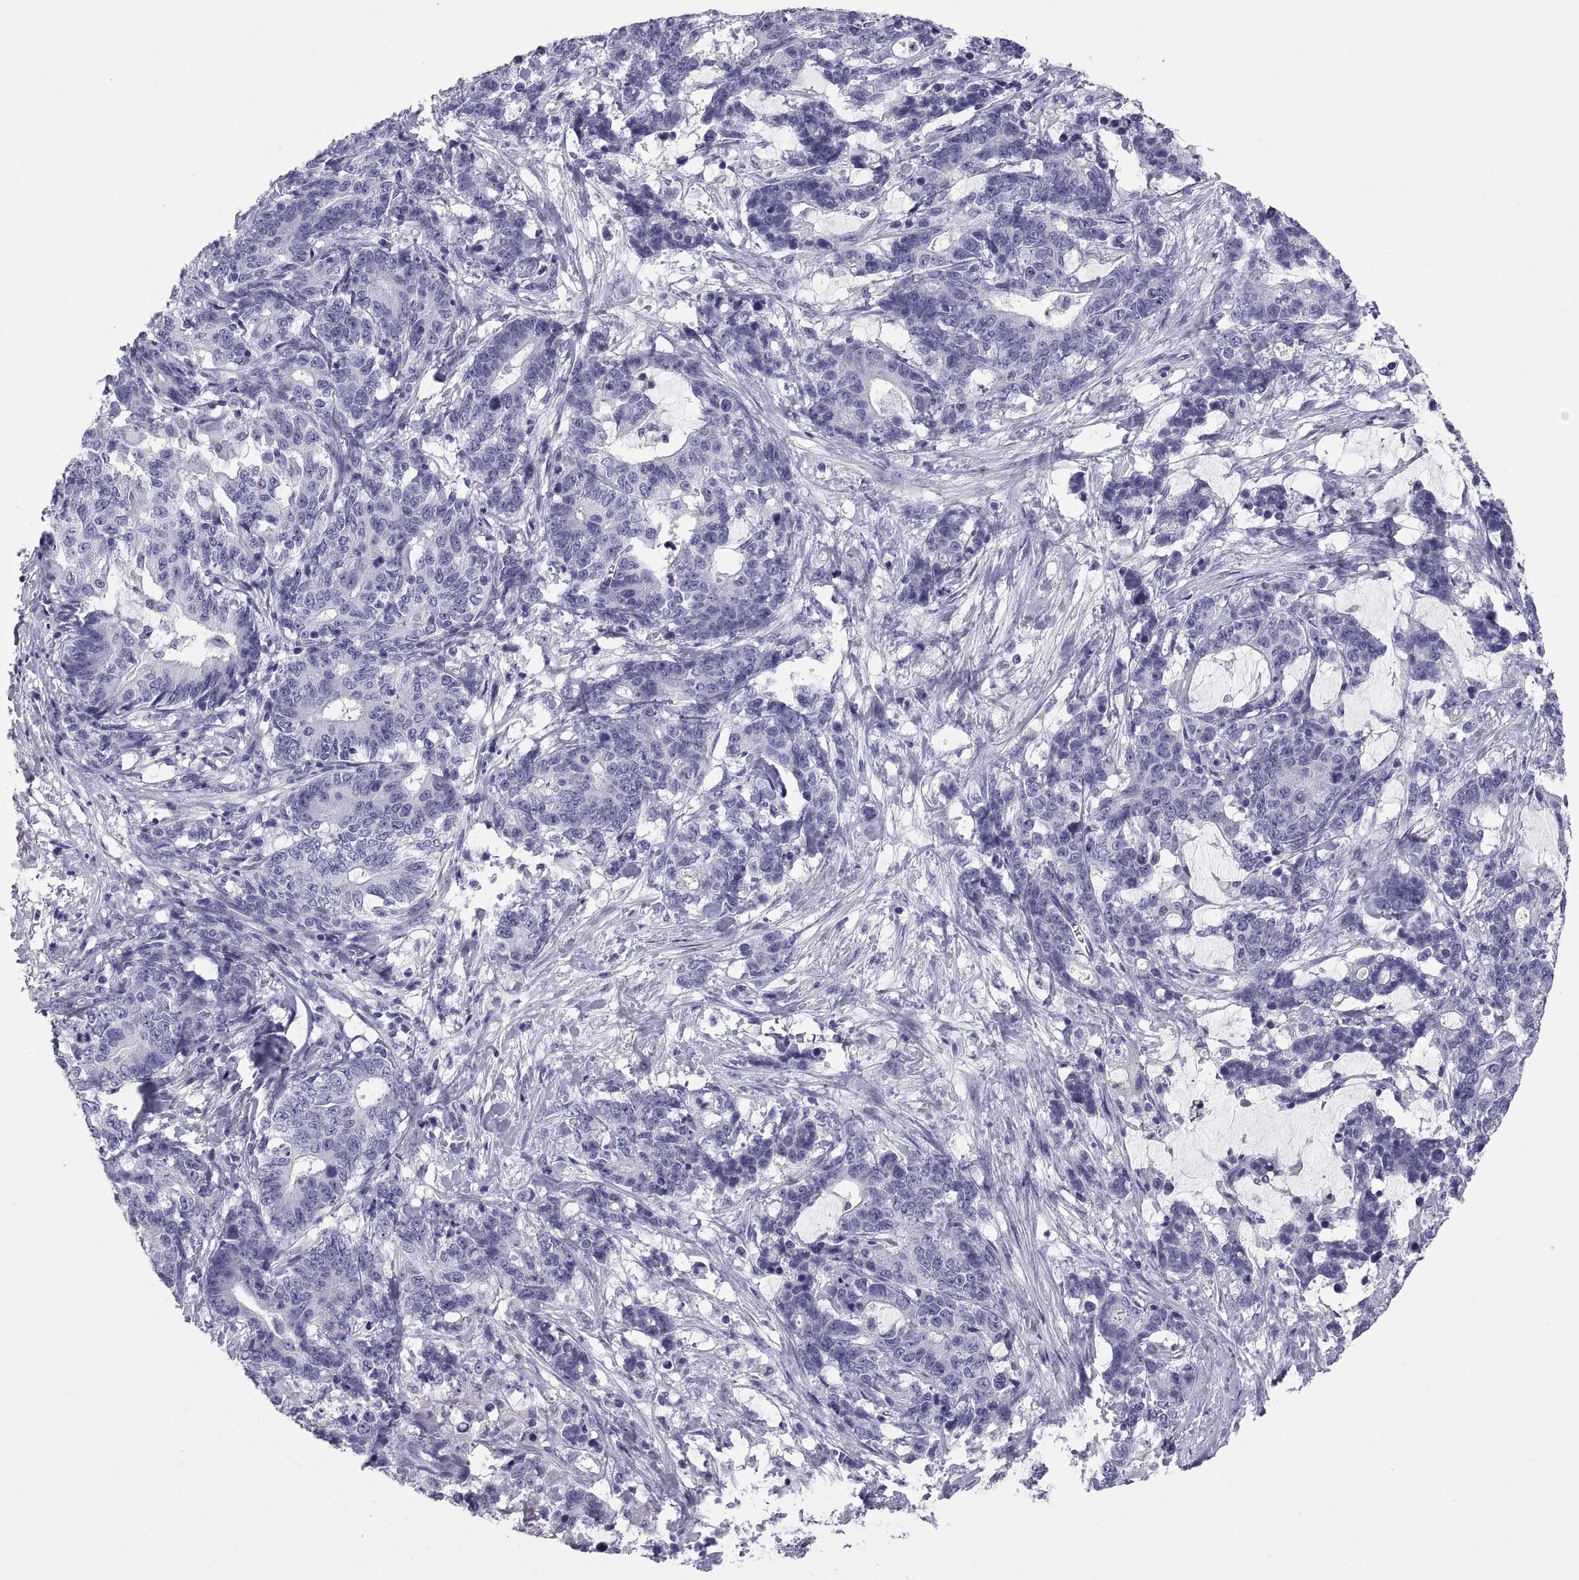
{"staining": {"intensity": "negative", "quantity": "none", "location": "none"}, "tissue": "stomach cancer", "cell_type": "Tumor cells", "image_type": "cancer", "snomed": [{"axis": "morphology", "description": "Normal tissue, NOS"}, {"axis": "morphology", "description": "Adenocarcinoma, NOS"}, {"axis": "topography", "description": "Stomach"}], "caption": "IHC micrograph of neoplastic tissue: stomach cancer (adenocarcinoma) stained with DAB (3,3'-diaminobenzidine) shows no significant protein staining in tumor cells.", "gene": "TEX13A", "patient": {"sex": "female", "age": 64}}